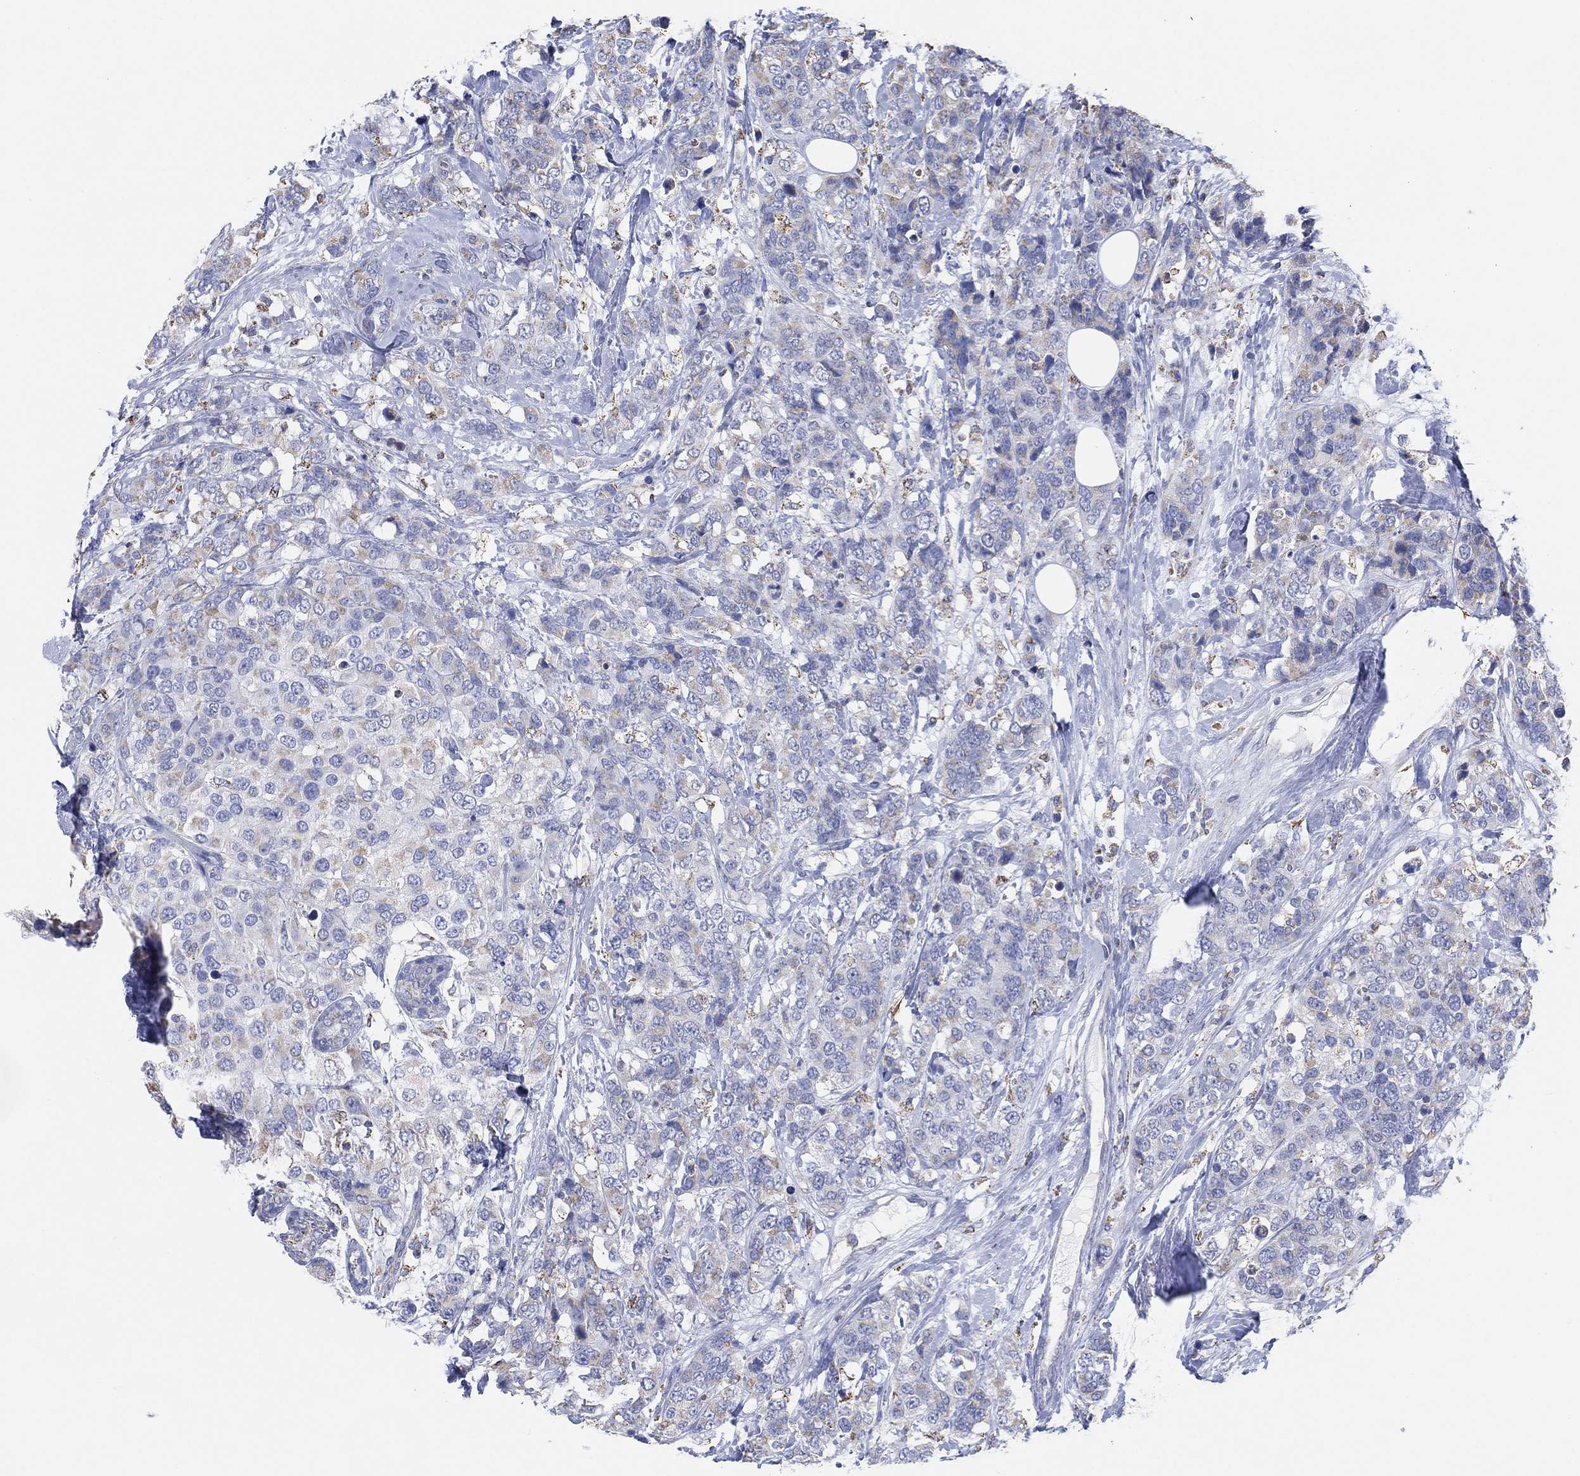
{"staining": {"intensity": "weak", "quantity": "<25%", "location": "cytoplasmic/membranous"}, "tissue": "breast cancer", "cell_type": "Tumor cells", "image_type": "cancer", "snomed": [{"axis": "morphology", "description": "Lobular carcinoma"}, {"axis": "topography", "description": "Breast"}], "caption": "High magnification brightfield microscopy of breast cancer stained with DAB (brown) and counterstained with hematoxylin (blue): tumor cells show no significant staining.", "gene": "CFTR", "patient": {"sex": "female", "age": 59}}